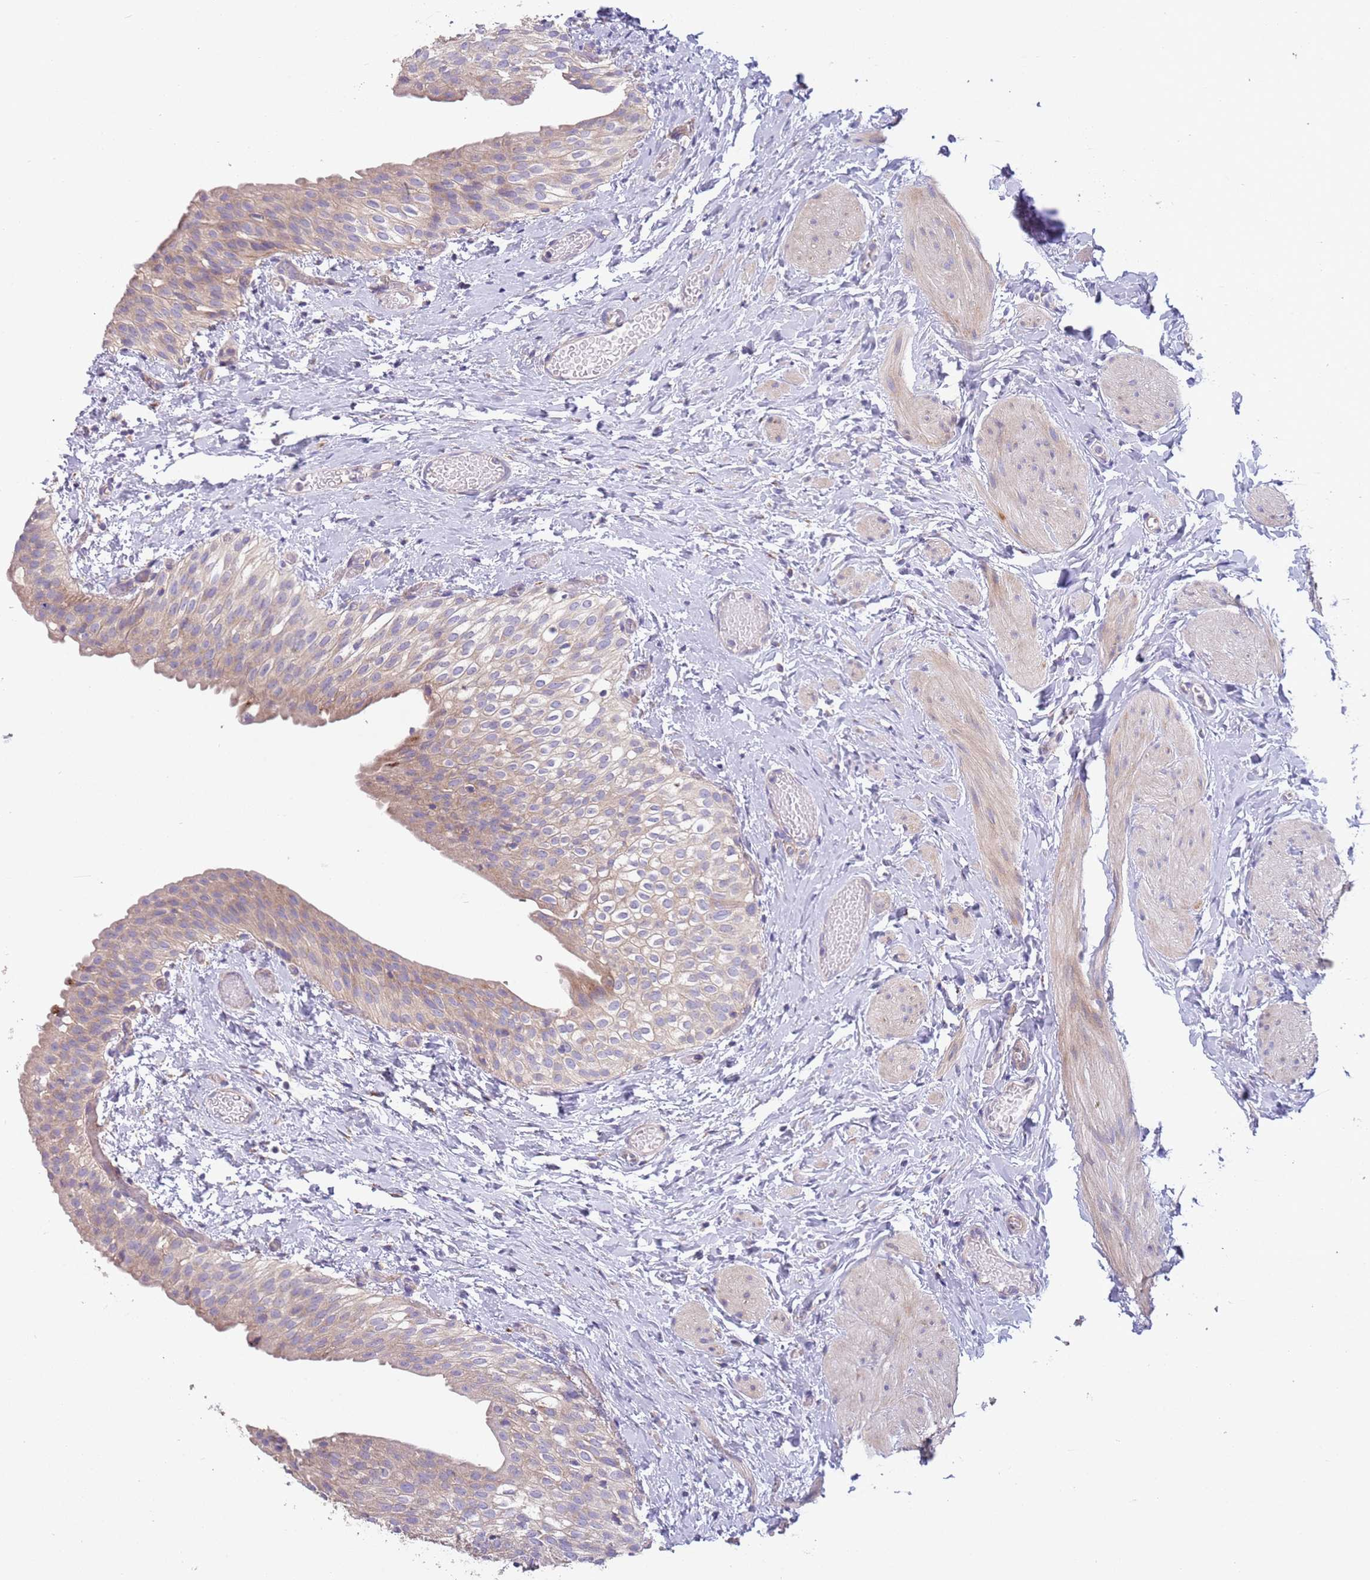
{"staining": {"intensity": "weak", "quantity": ">75%", "location": "cytoplasmic/membranous"}, "tissue": "urinary bladder", "cell_type": "Urothelial cells", "image_type": "normal", "snomed": [{"axis": "morphology", "description": "Normal tissue, NOS"}, {"axis": "topography", "description": "Urinary bladder"}], "caption": "Immunohistochemistry micrograph of benign urinary bladder: urinary bladder stained using IHC demonstrates low levels of weak protein expression localized specifically in the cytoplasmic/membranous of urothelial cells, appearing as a cytoplasmic/membranous brown color.", "gene": "ARMCX6", "patient": {"sex": "male", "age": 1}}